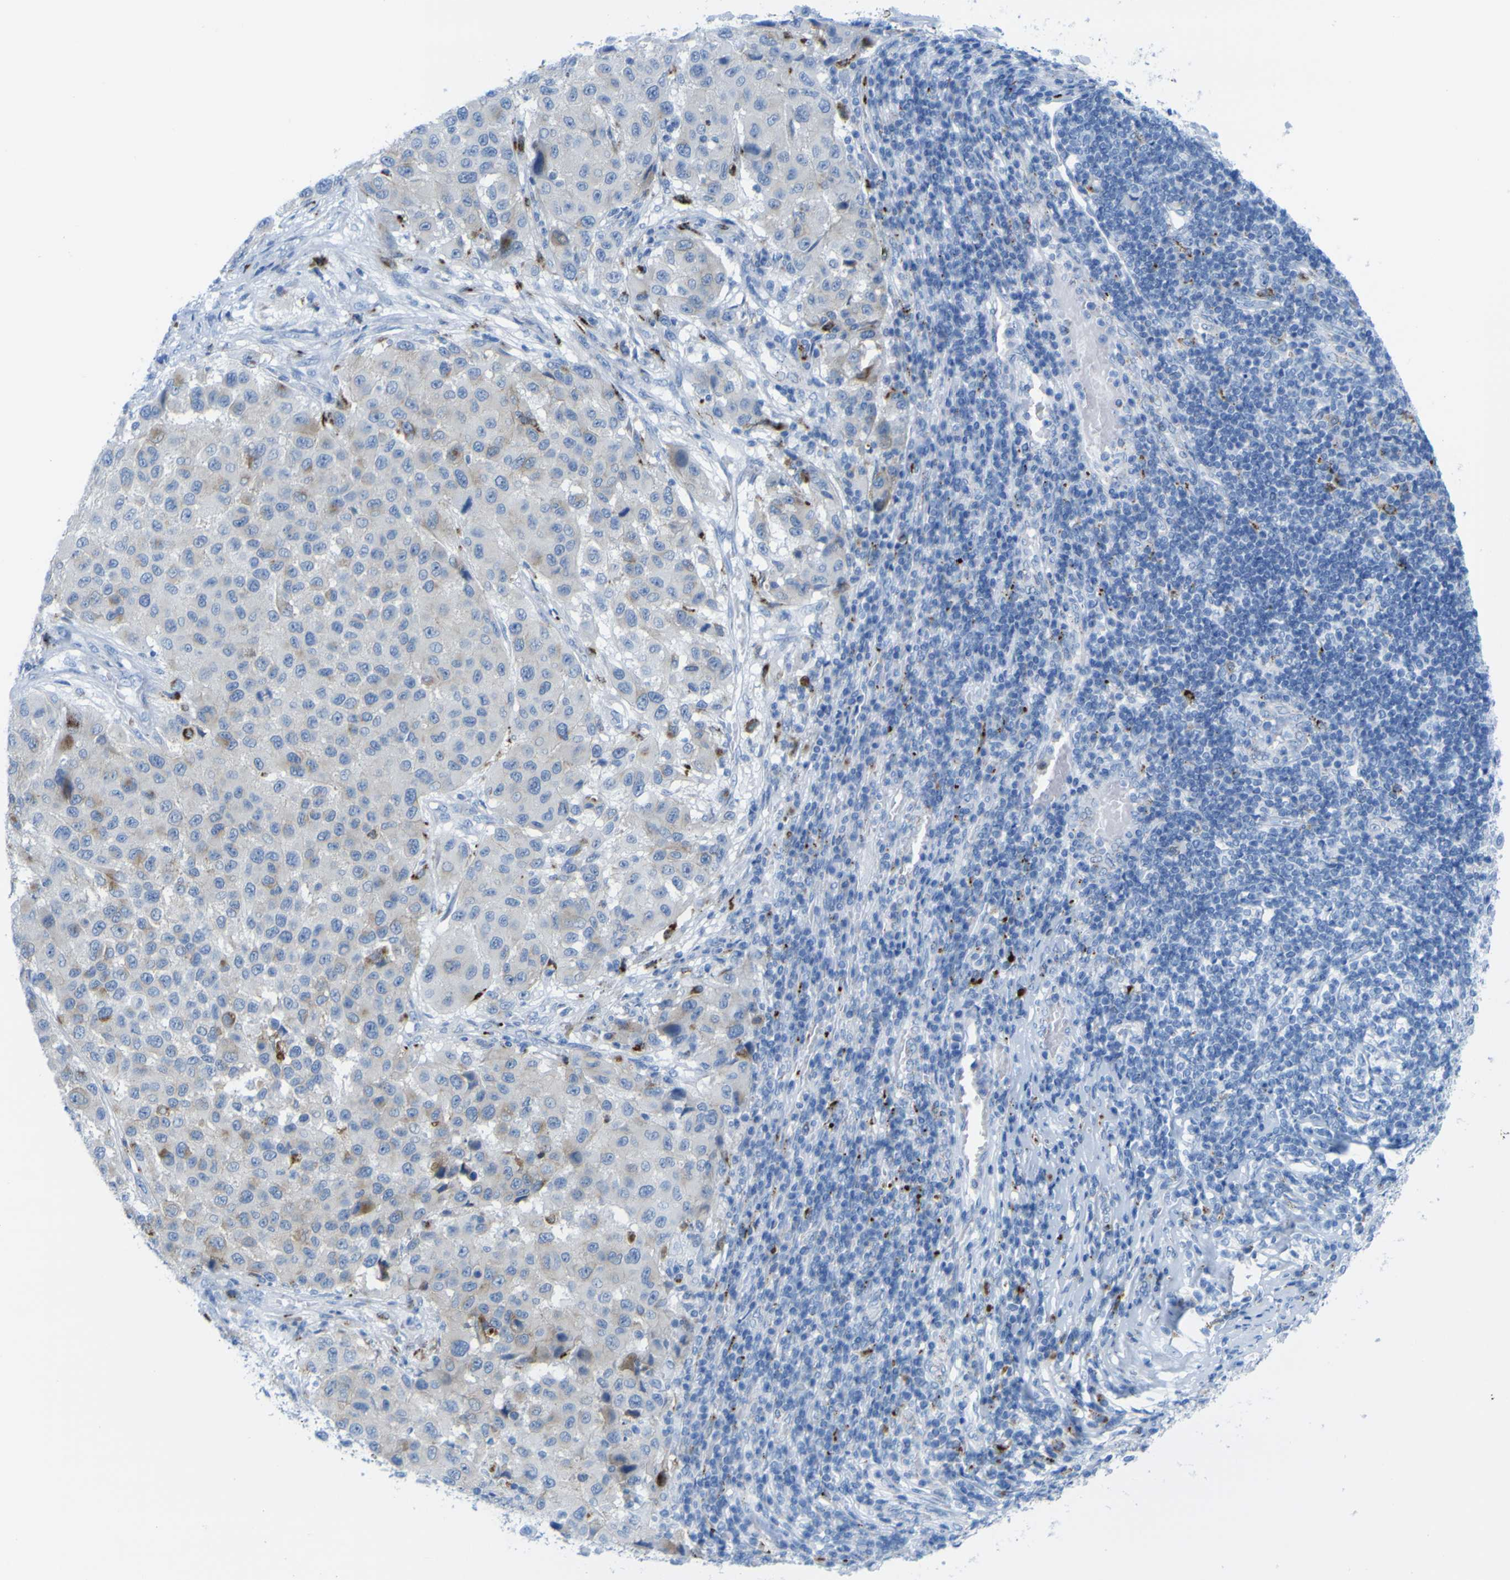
{"staining": {"intensity": "negative", "quantity": "none", "location": "none"}, "tissue": "melanoma", "cell_type": "Tumor cells", "image_type": "cancer", "snomed": [{"axis": "morphology", "description": "Malignant melanoma, Metastatic site"}, {"axis": "topography", "description": "Lymph node"}], "caption": "The histopathology image shows no significant positivity in tumor cells of malignant melanoma (metastatic site).", "gene": "PLD3", "patient": {"sex": "male", "age": 61}}